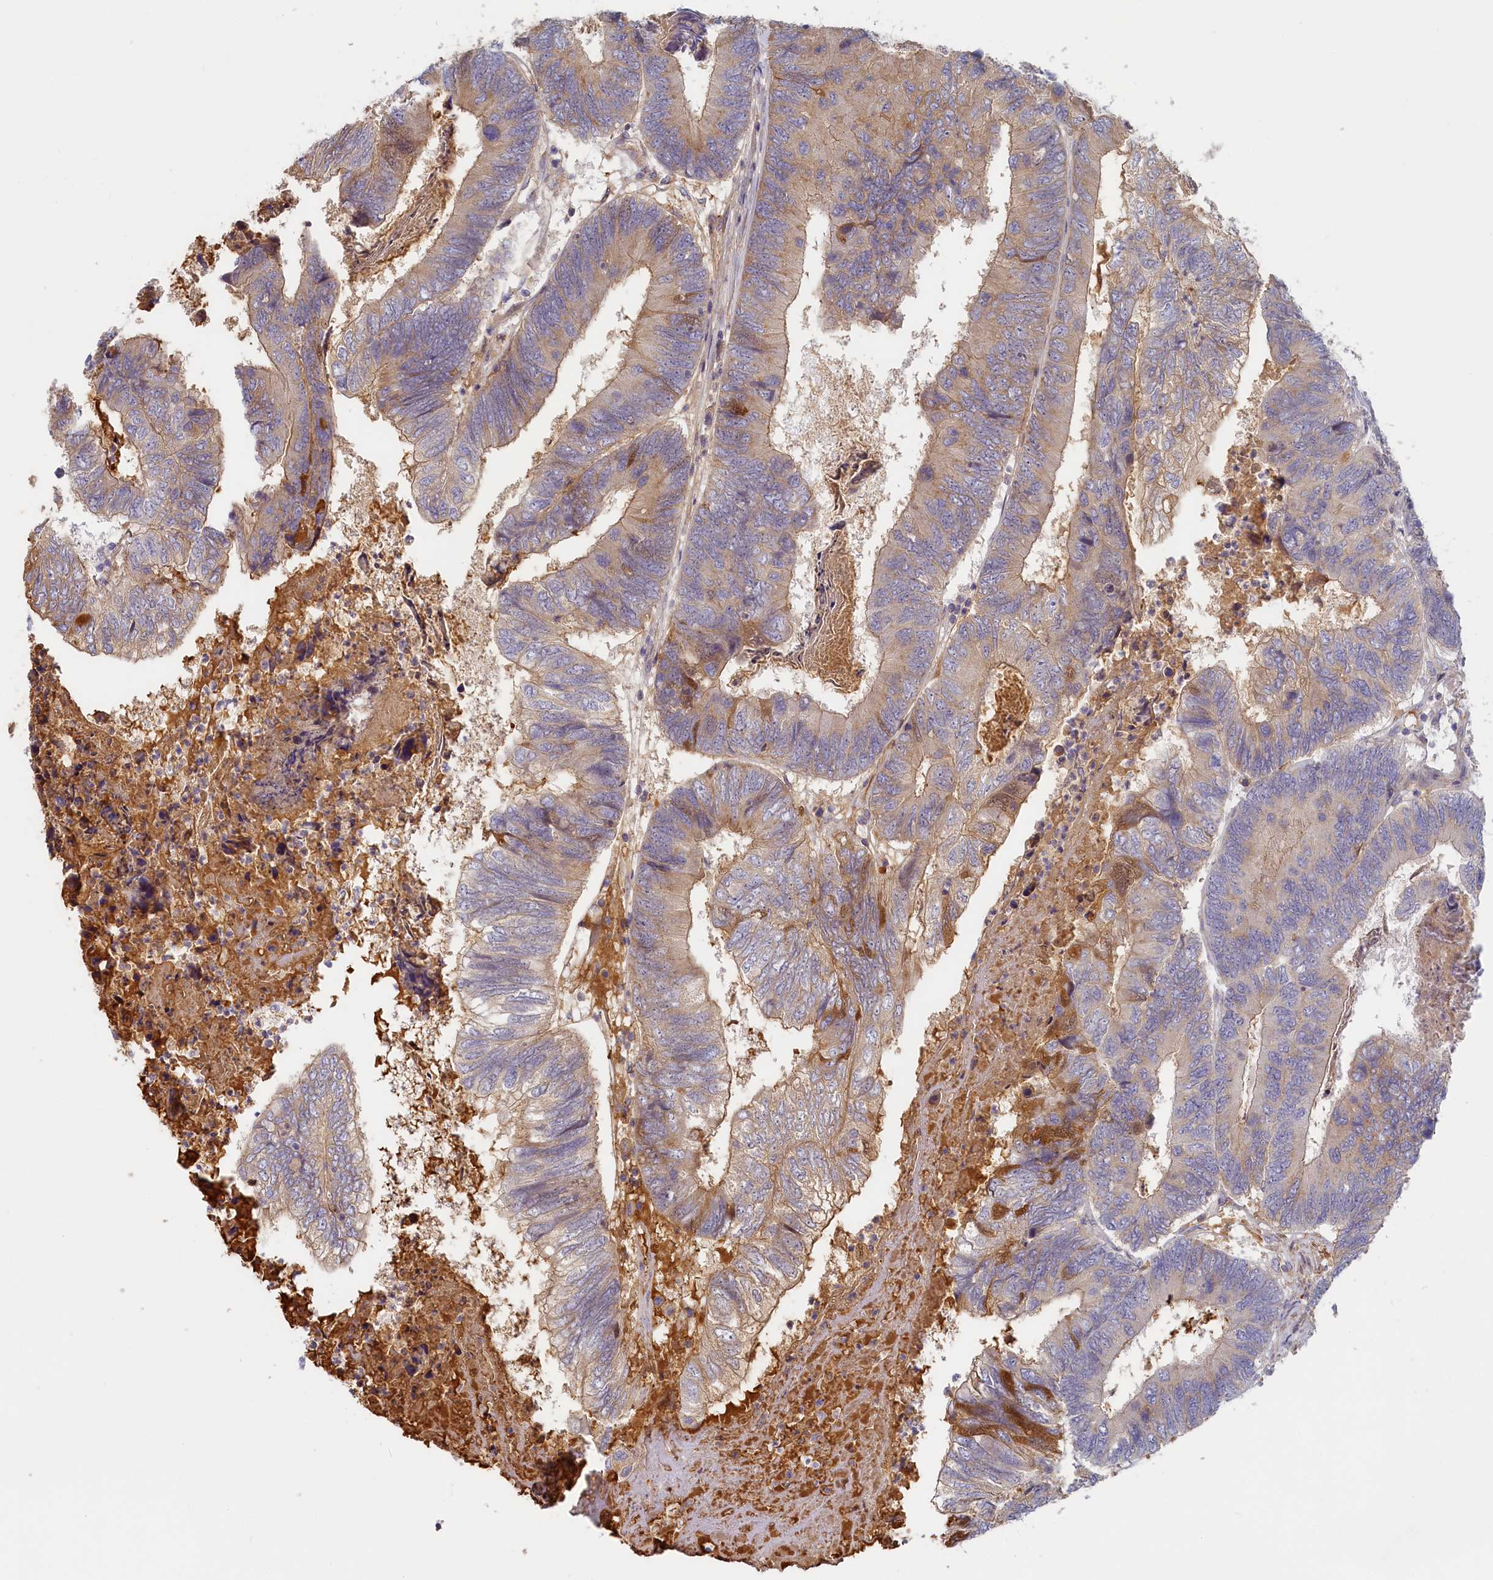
{"staining": {"intensity": "weak", "quantity": "25%-75%", "location": "cytoplasmic/membranous"}, "tissue": "colorectal cancer", "cell_type": "Tumor cells", "image_type": "cancer", "snomed": [{"axis": "morphology", "description": "Adenocarcinoma, NOS"}, {"axis": "topography", "description": "Colon"}], "caption": "An image of colorectal cancer stained for a protein exhibits weak cytoplasmic/membranous brown staining in tumor cells.", "gene": "STX16", "patient": {"sex": "female", "age": 67}}